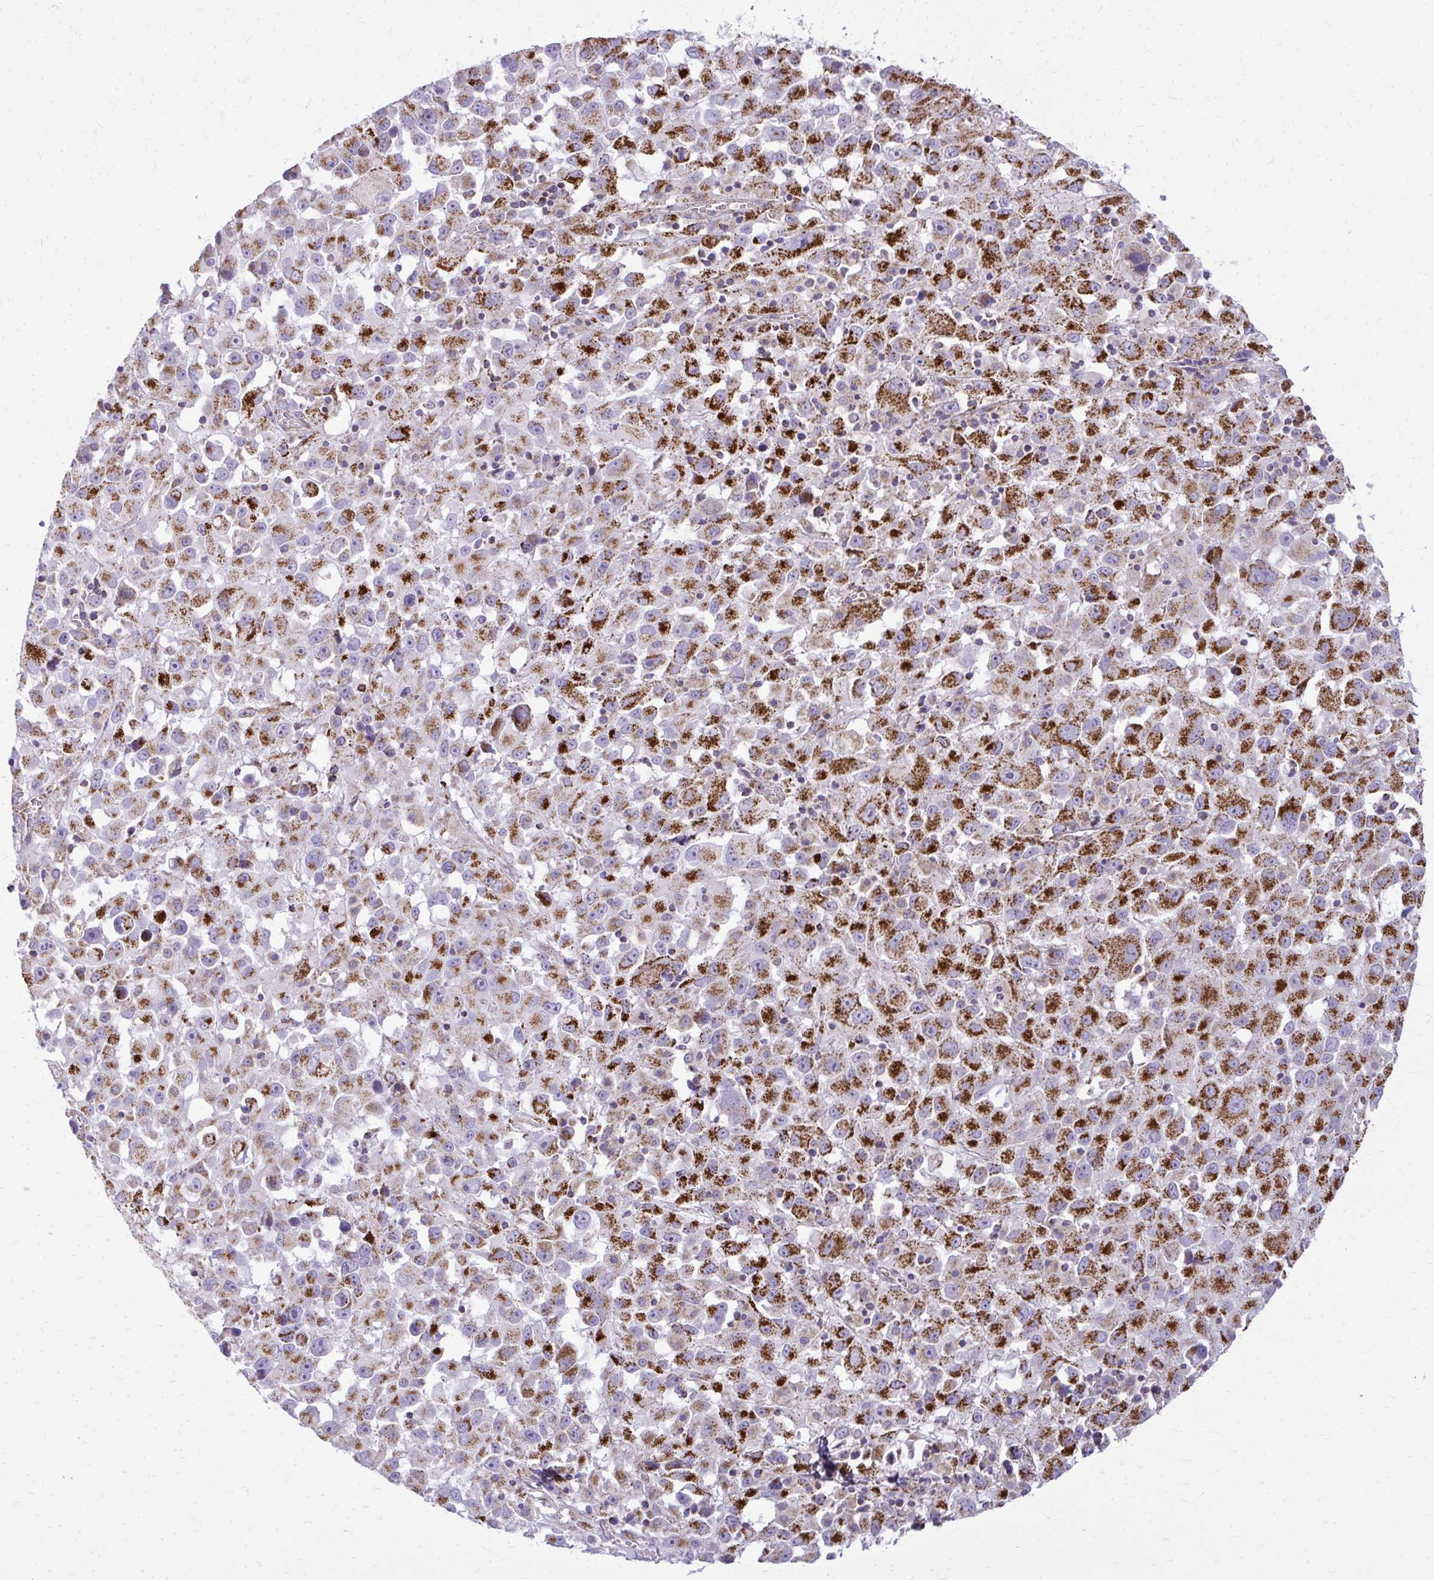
{"staining": {"intensity": "strong", "quantity": ">75%", "location": "cytoplasmic/membranous"}, "tissue": "melanoma", "cell_type": "Tumor cells", "image_type": "cancer", "snomed": [{"axis": "morphology", "description": "Malignant melanoma, Metastatic site"}, {"axis": "topography", "description": "Soft tissue"}], "caption": "An image of human melanoma stained for a protein reveals strong cytoplasmic/membranous brown staining in tumor cells.", "gene": "IFIT1", "patient": {"sex": "male", "age": 50}}